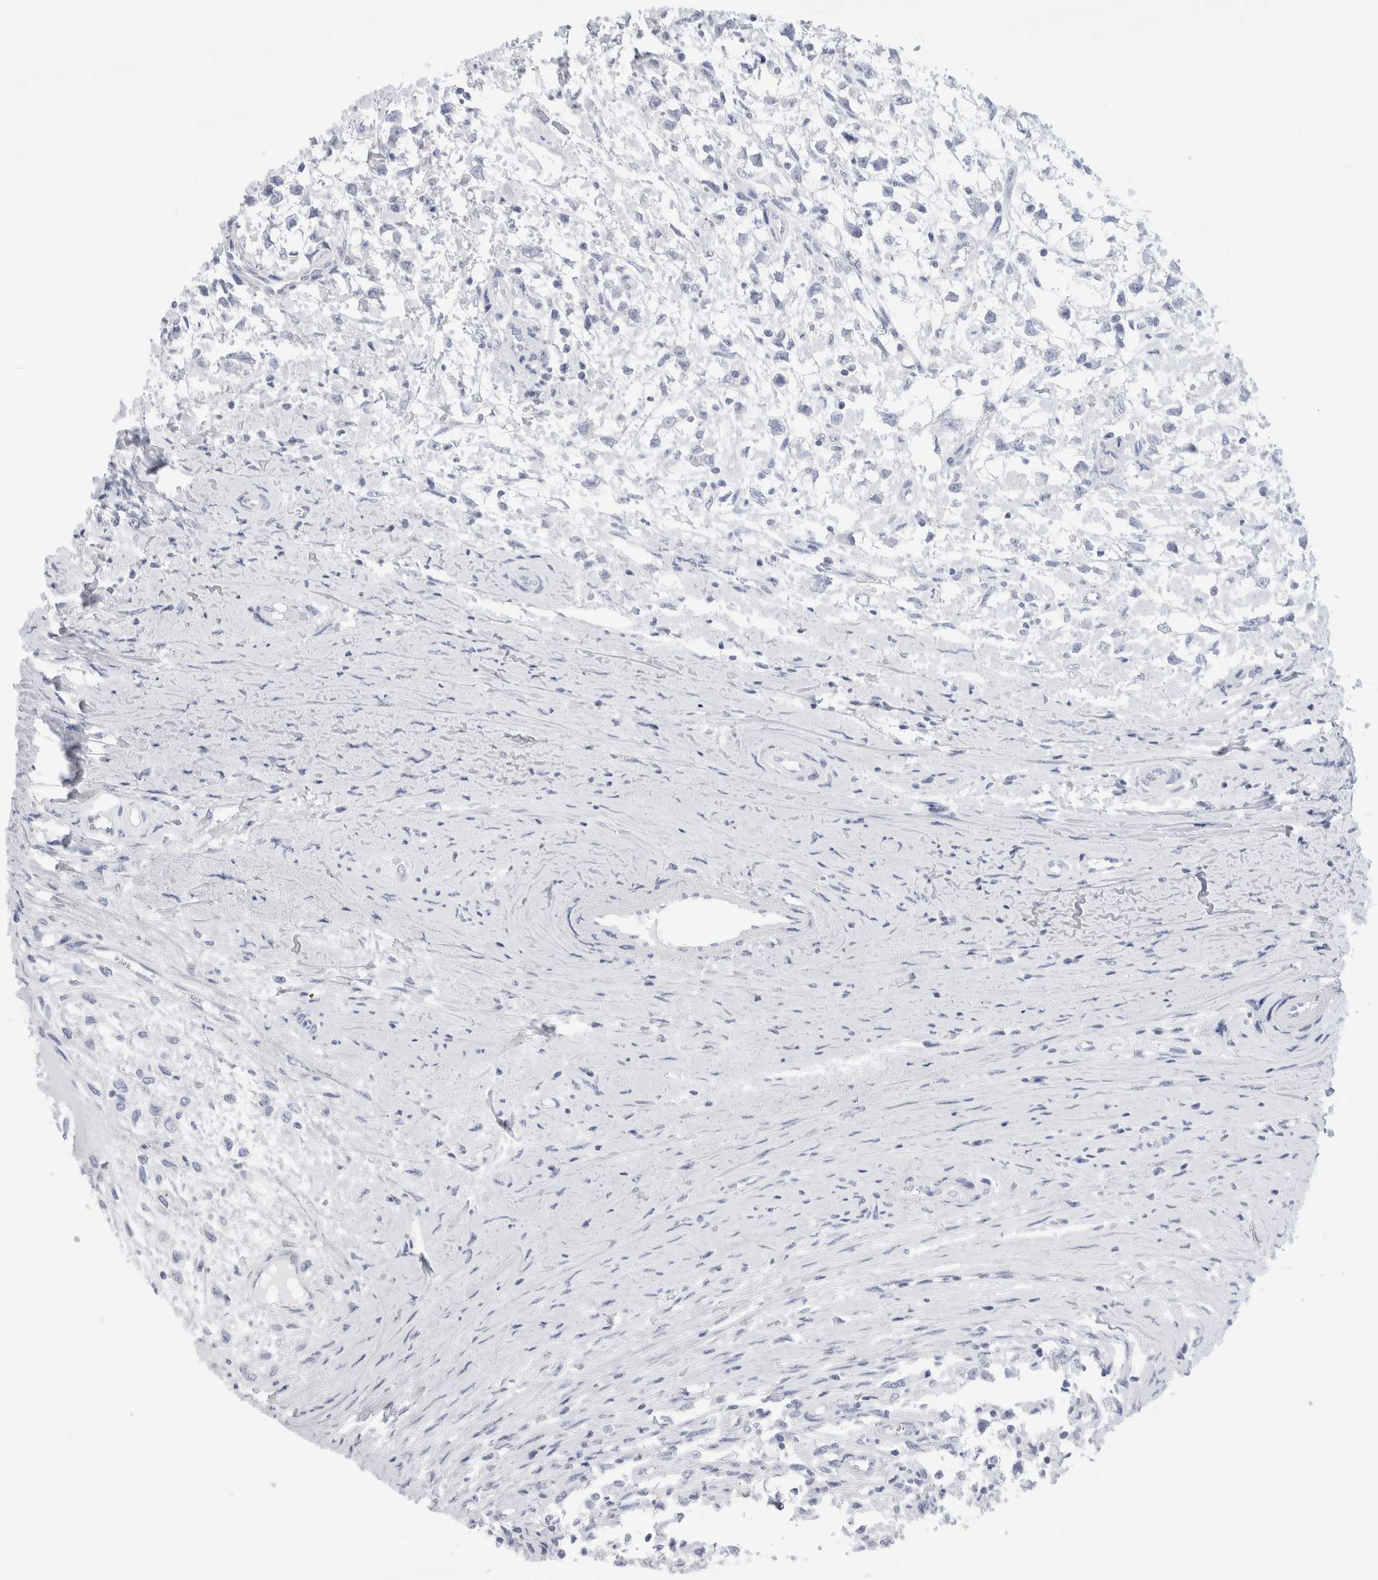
{"staining": {"intensity": "negative", "quantity": "none", "location": "none"}, "tissue": "testis cancer", "cell_type": "Tumor cells", "image_type": "cancer", "snomed": [{"axis": "morphology", "description": "Seminoma, NOS"}, {"axis": "morphology", "description": "Carcinoma, Embryonal, NOS"}, {"axis": "topography", "description": "Testis"}], "caption": "Immunohistochemical staining of human seminoma (testis) exhibits no significant positivity in tumor cells.", "gene": "ECHDC2", "patient": {"sex": "male", "age": 51}}